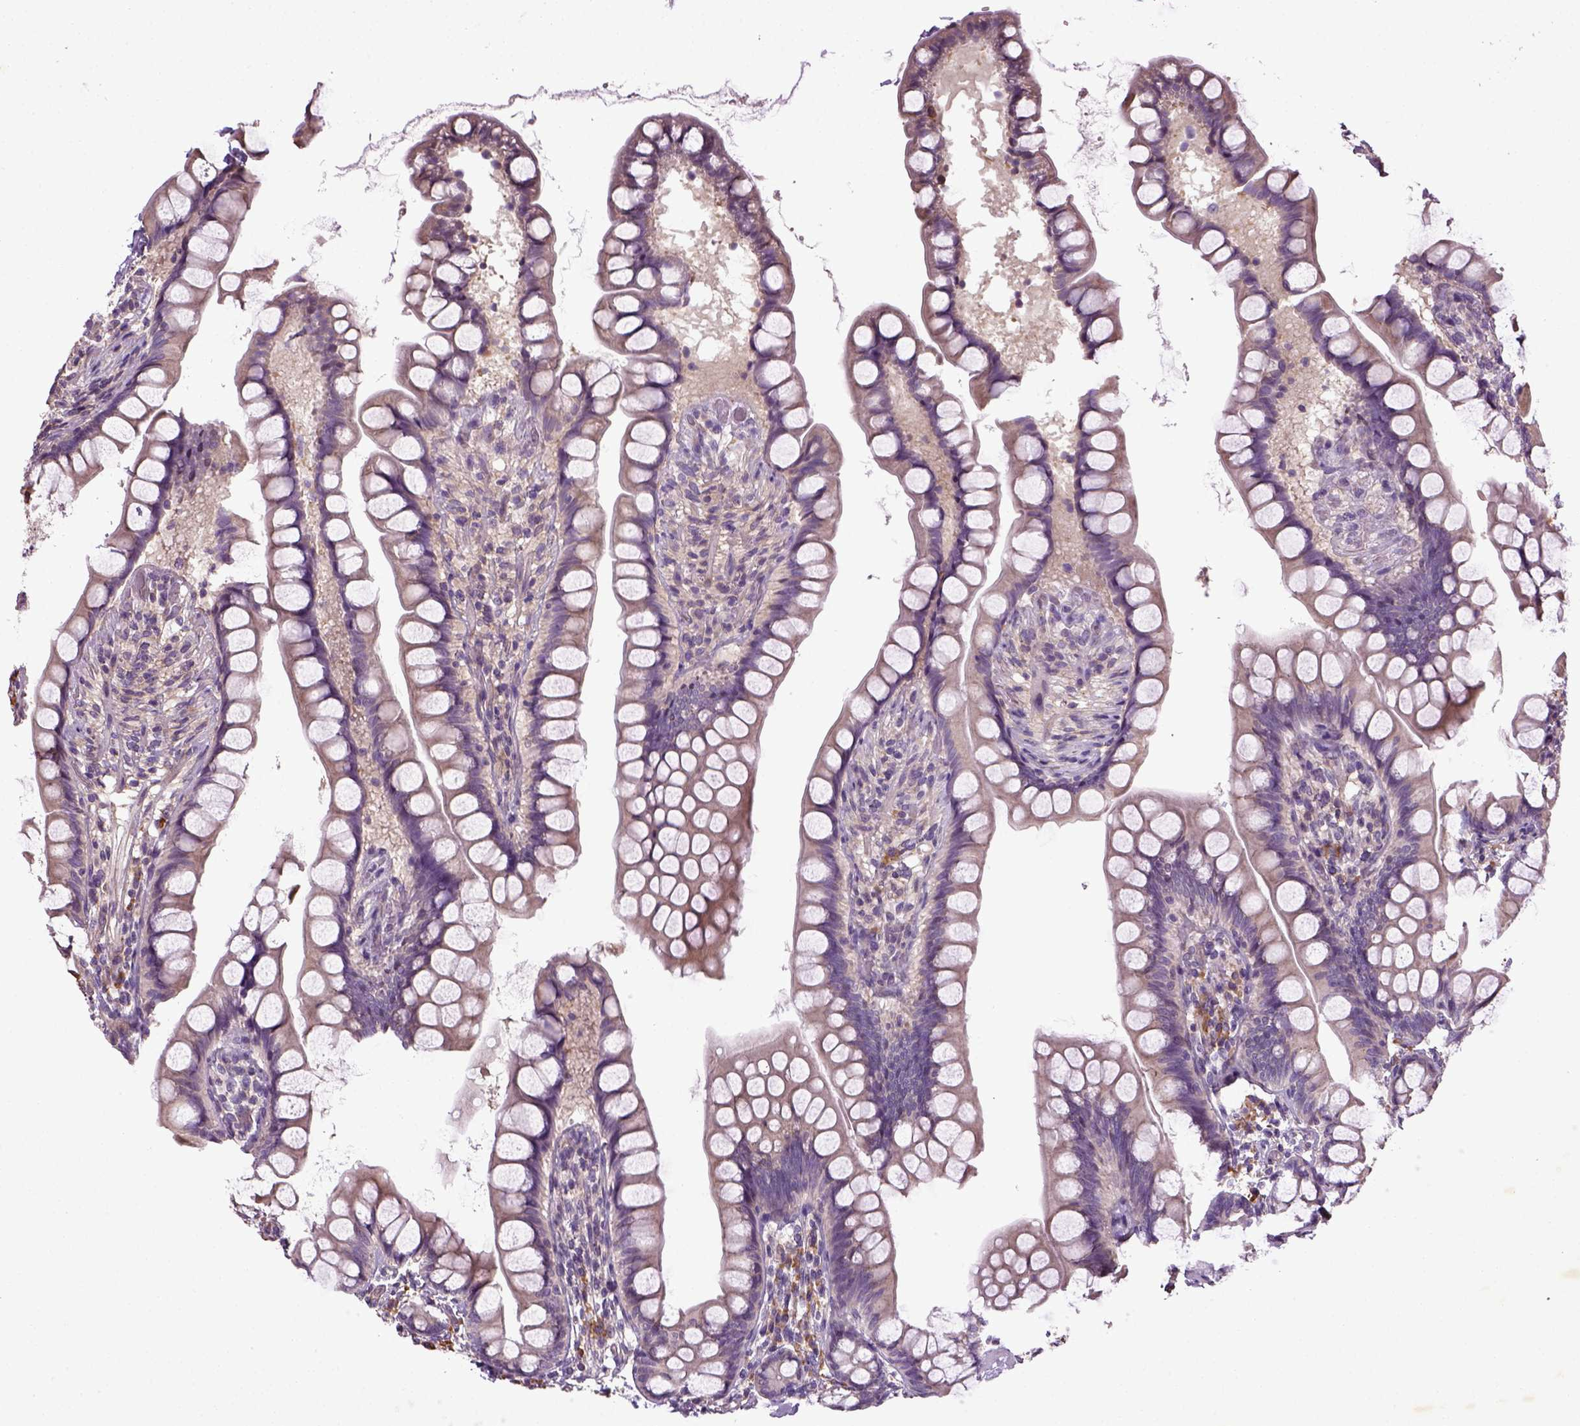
{"staining": {"intensity": "negative", "quantity": "none", "location": "none"}, "tissue": "small intestine", "cell_type": "Glandular cells", "image_type": "normal", "snomed": [{"axis": "morphology", "description": "Normal tissue, NOS"}, {"axis": "topography", "description": "Small intestine"}], "caption": "Human small intestine stained for a protein using immunohistochemistry (IHC) displays no staining in glandular cells.", "gene": "TPRG1", "patient": {"sex": "male", "age": 70}}